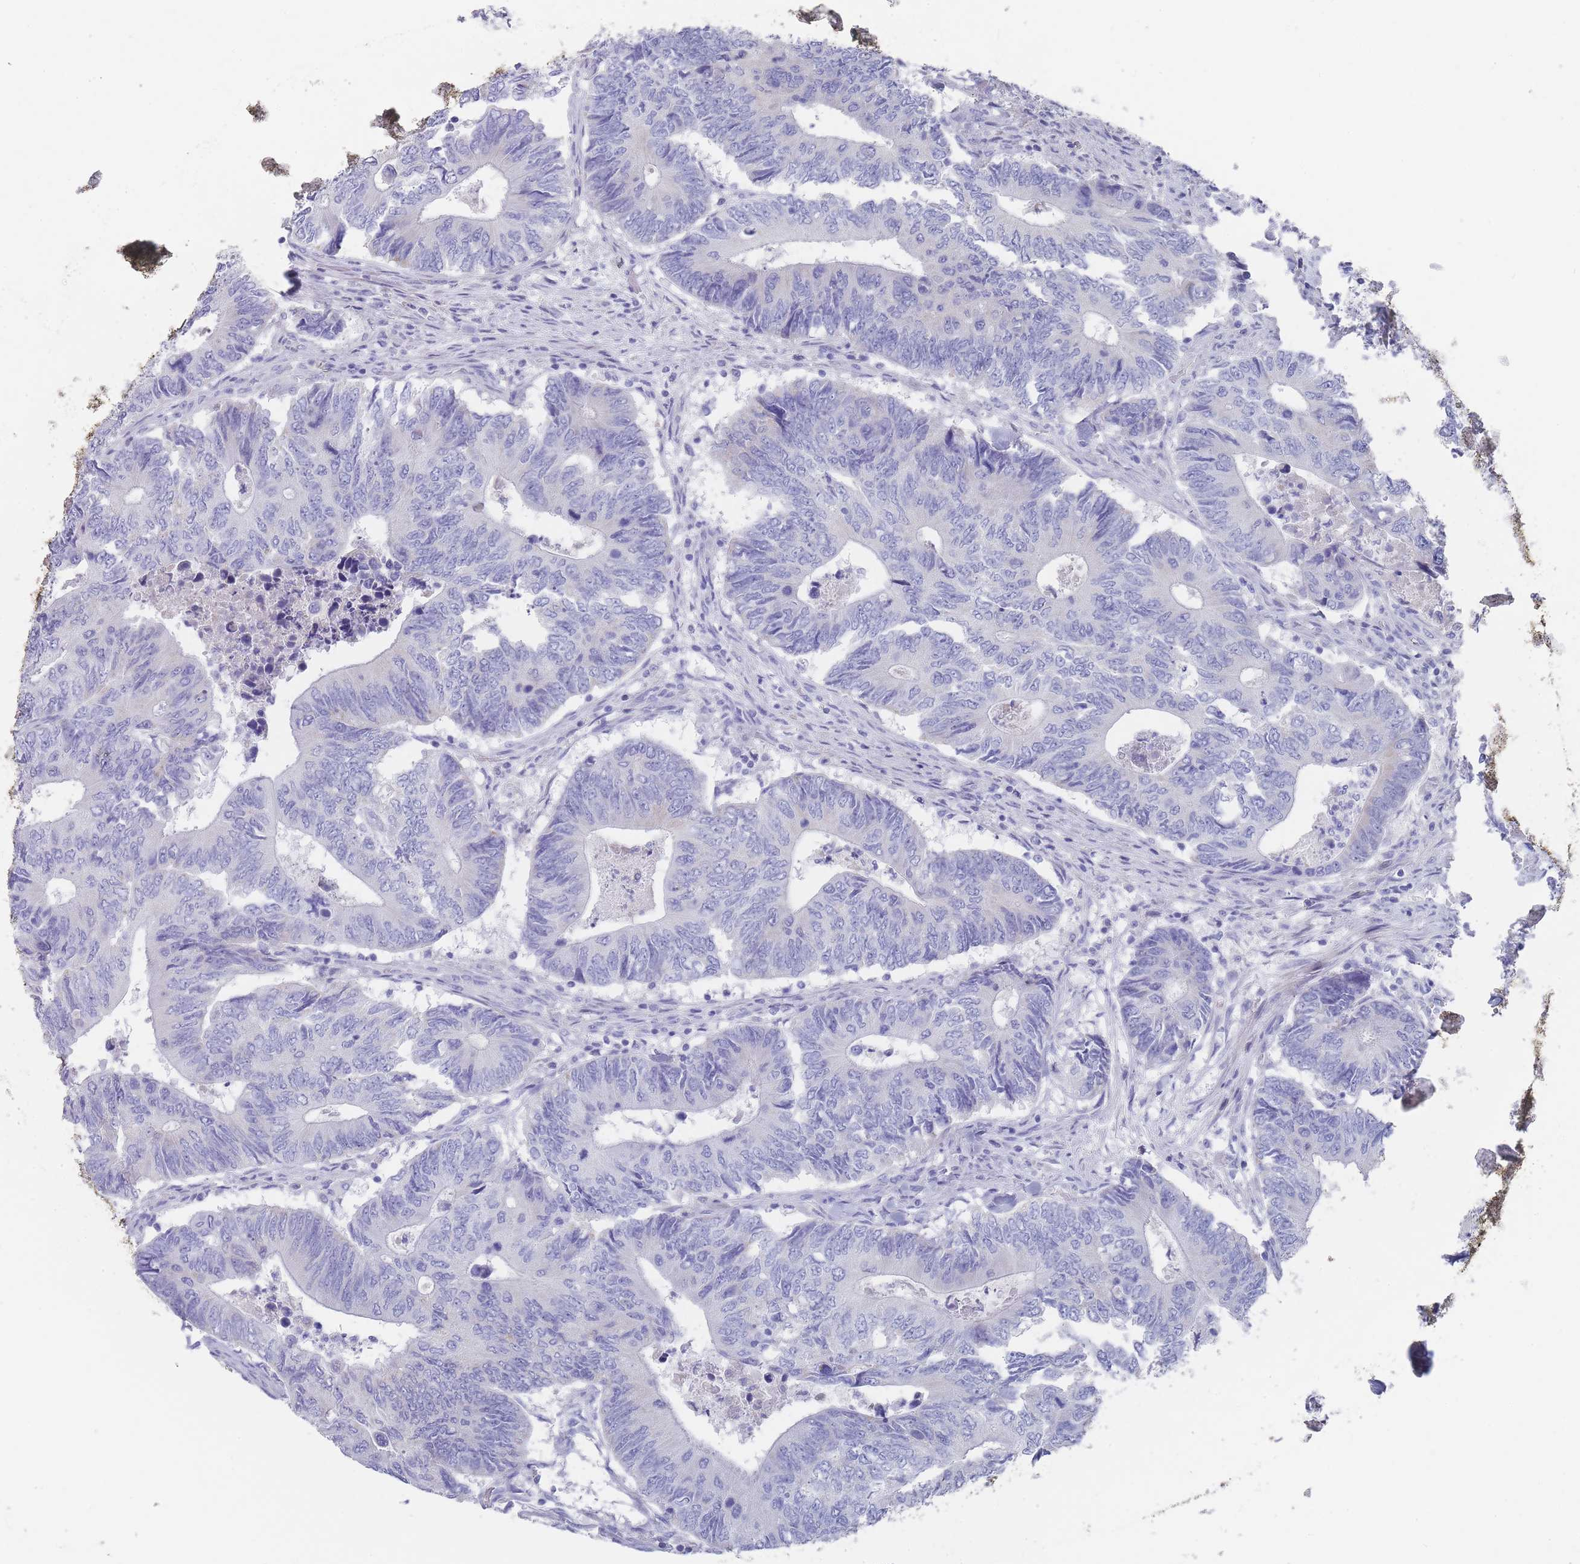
{"staining": {"intensity": "negative", "quantity": "none", "location": "none"}, "tissue": "colorectal cancer", "cell_type": "Tumor cells", "image_type": "cancer", "snomed": [{"axis": "morphology", "description": "Adenocarcinoma, NOS"}, {"axis": "topography", "description": "Colon"}], "caption": "A photomicrograph of colorectal adenocarcinoma stained for a protein displays no brown staining in tumor cells. (DAB (3,3'-diaminobenzidine) IHC visualized using brightfield microscopy, high magnification).", "gene": "SCCPDH", "patient": {"sex": "male", "age": 87}}